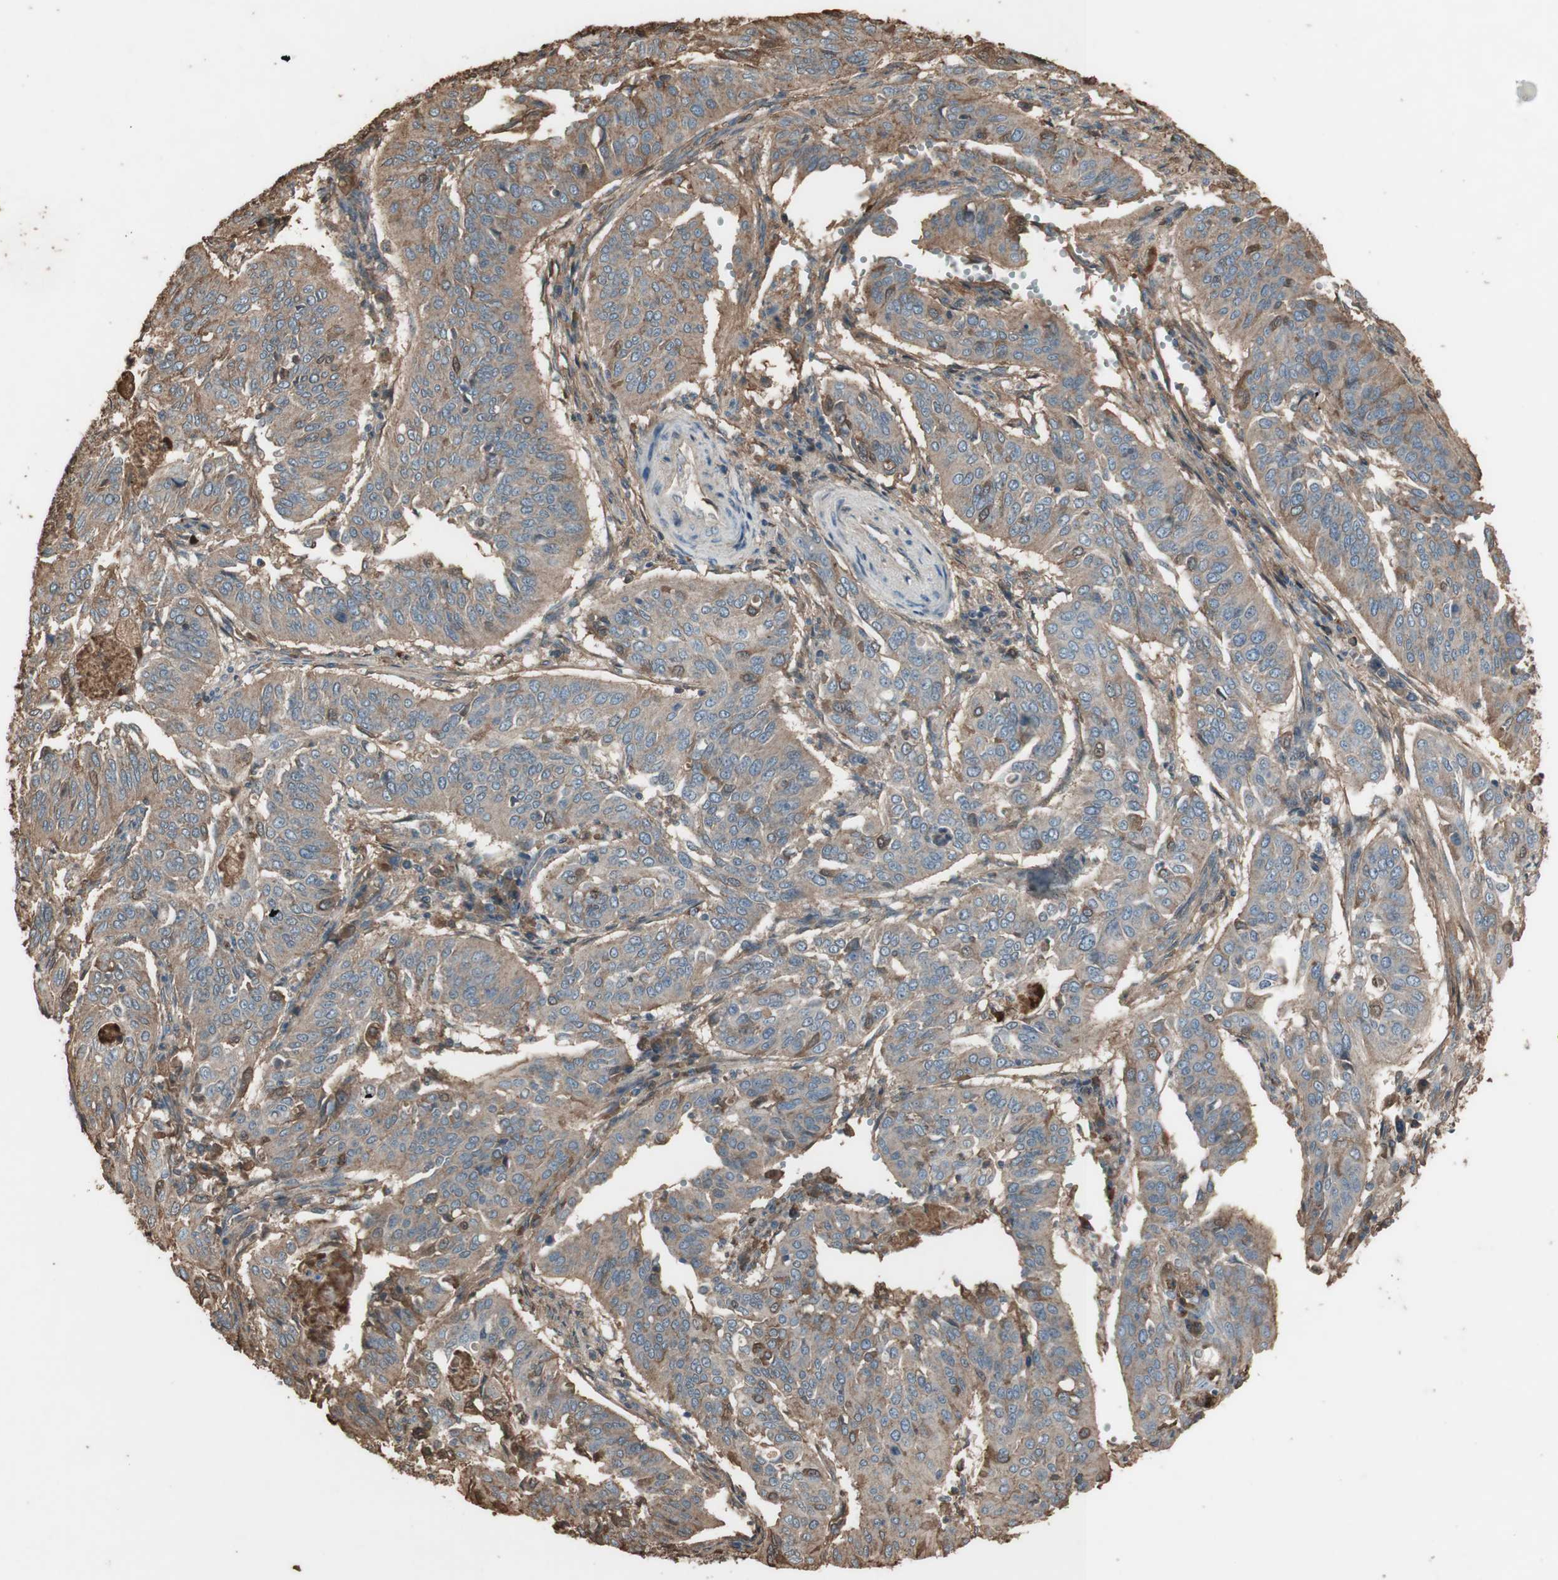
{"staining": {"intensity": "weak", "quantity": ">75%", "location": "cytoplasmic/membranous"}, "tissue": "cervical cancer", "cell_type": "Tumor cells", "image_type": "cancer", "snomed": [{"axis": "morphology", "description": "Normal tissue, NOS"}, {"axis": "morphology", "description": "Squamous cell carcinoma, NOS"}, {"axis": "topography", "description": "Cervix"}], "caption": "Immunohistochemical staining of squamous cell carcinoma (cervical) demonstrates low levels of weak cytoplasmic/membranous protein staining in about >75% of tumor cells.", "gene": "MMP14", "patient": {"sex": "female", "age": 39}}